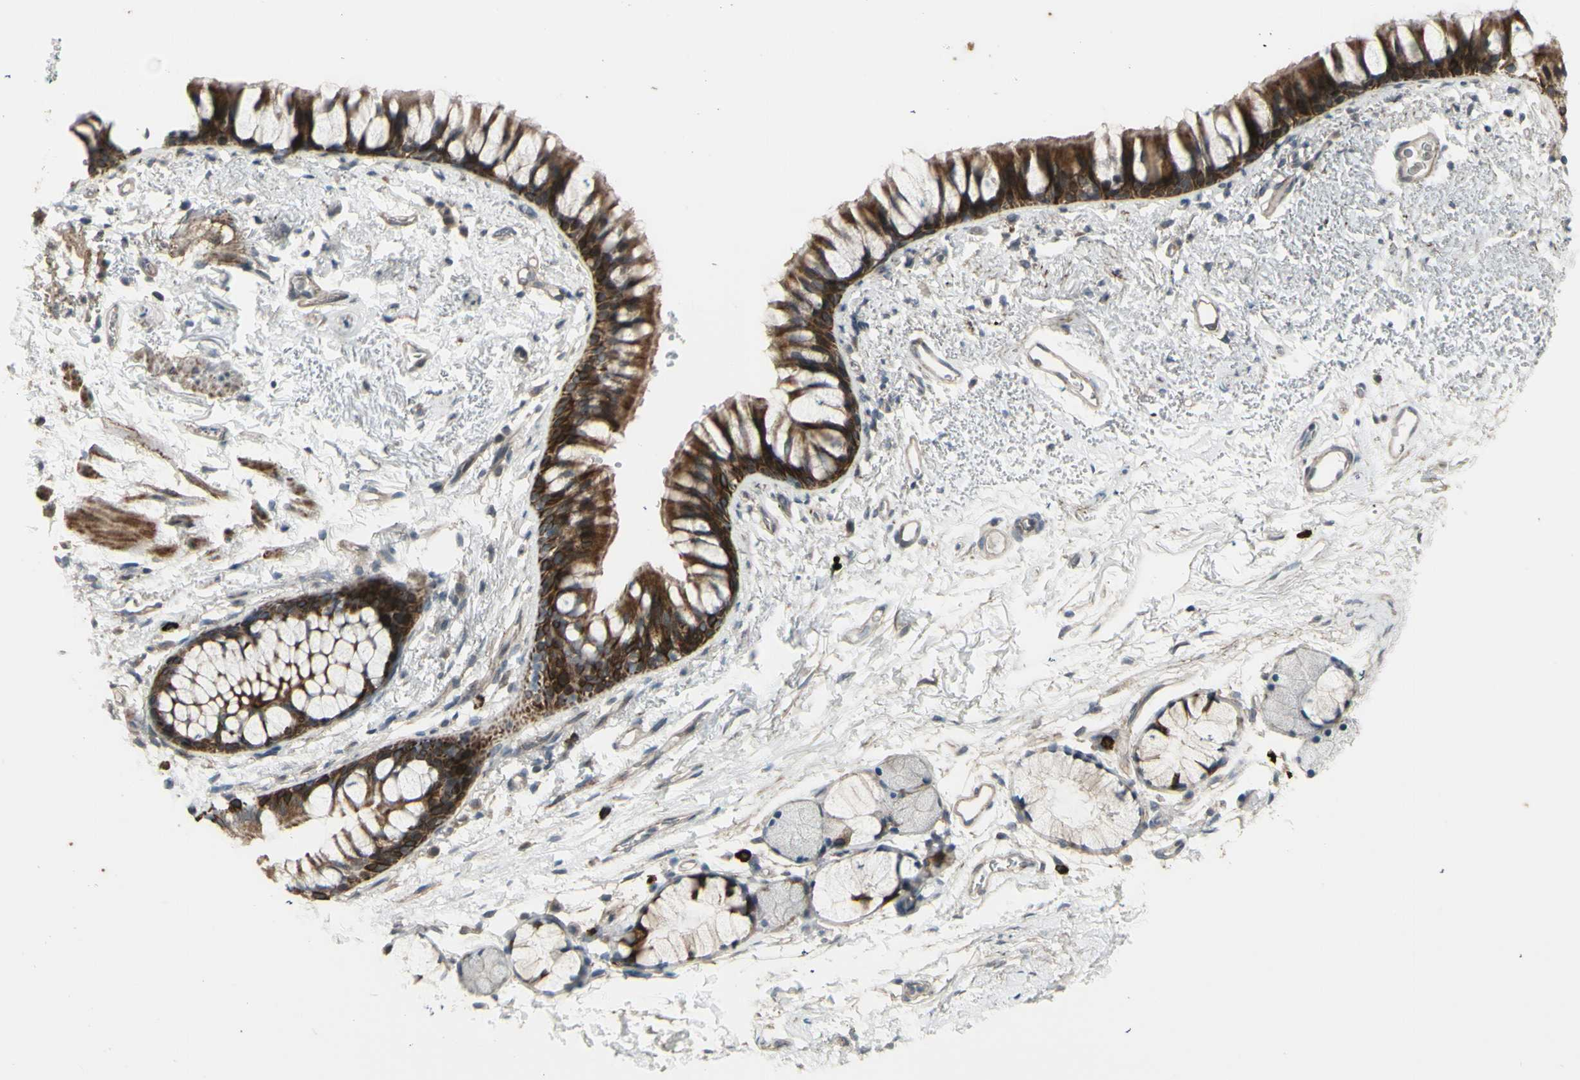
{"staining": {"intensity": "negative", "quantity": "none", "location": "none"}, "tissue": "adipose tissue", "cell_type": "Adipocytes", "image_type": "normal", "snomed": [{"axis": "morphology", "description": "Normal tissue, NOS"}, {"axis": "topography", "description": "Bronchus"}], "caption": "DAB immunohistochemical staining of normal human adipose tissue reveals no significant expression in adipocytes. (Immunohistochemistry, brightfield microscopy, high magnification).", "gene": "GRAMD1B", "patient": {"sex": "female", "age": 73}}